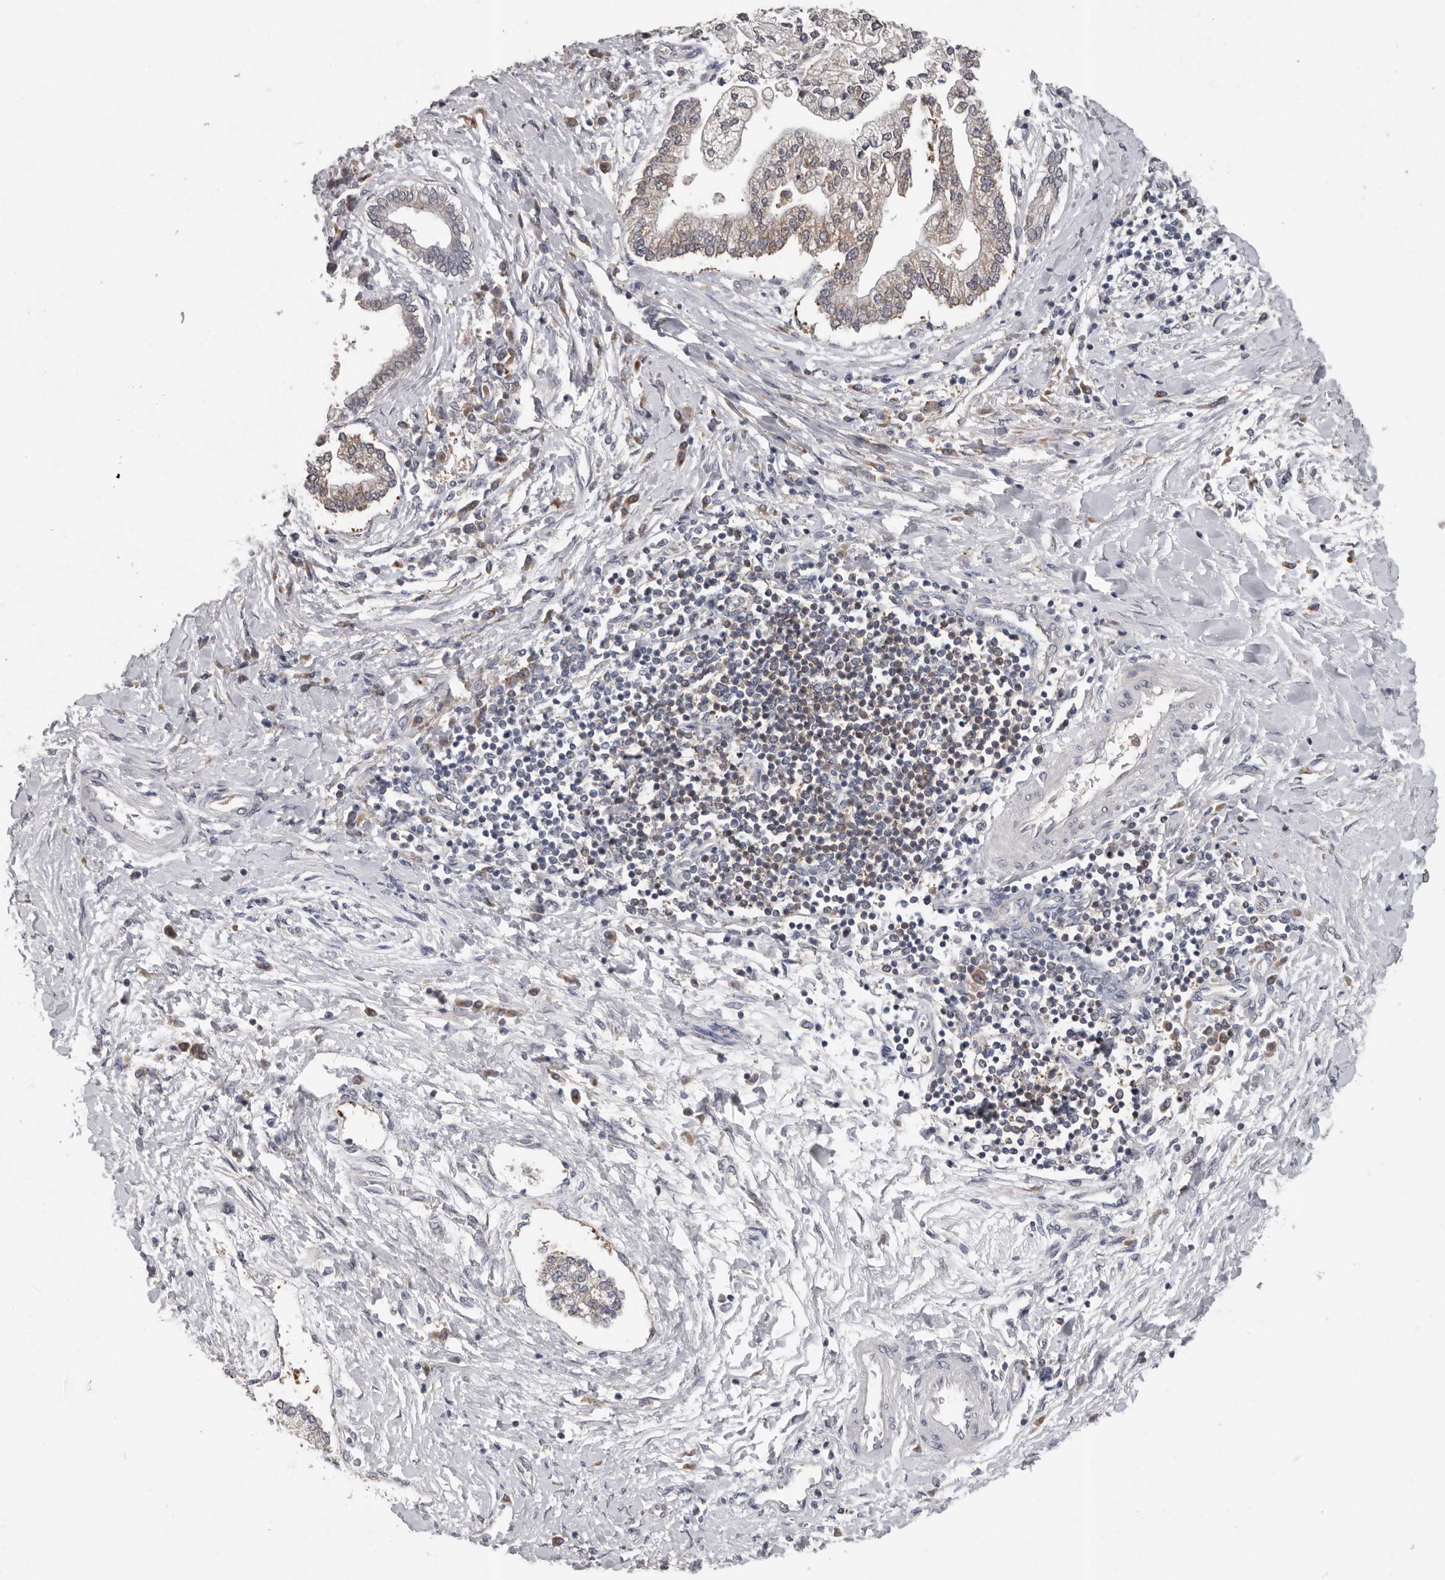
{"staining": {"intensity": "weak", "quantity": ">75%", "location": "cytoplasmic/membranous"}, "tissue": "liver cancer", "cell_type": "Tumor cells", "image_type": "cancer", "snomed": [{"axis": "morphology", "description": "Cholangiocarcinoma"}, {"axis": "topography", "description": "Liver"}], "caption": "This is an image of immunohistochemistry staining of liver cholangiocarcinoma, which shows weak staining in the cytoplasmic/membranous of tumor cells.", "gene": "RALGPS2", "patient": {"sex": "male", "age": 50}}